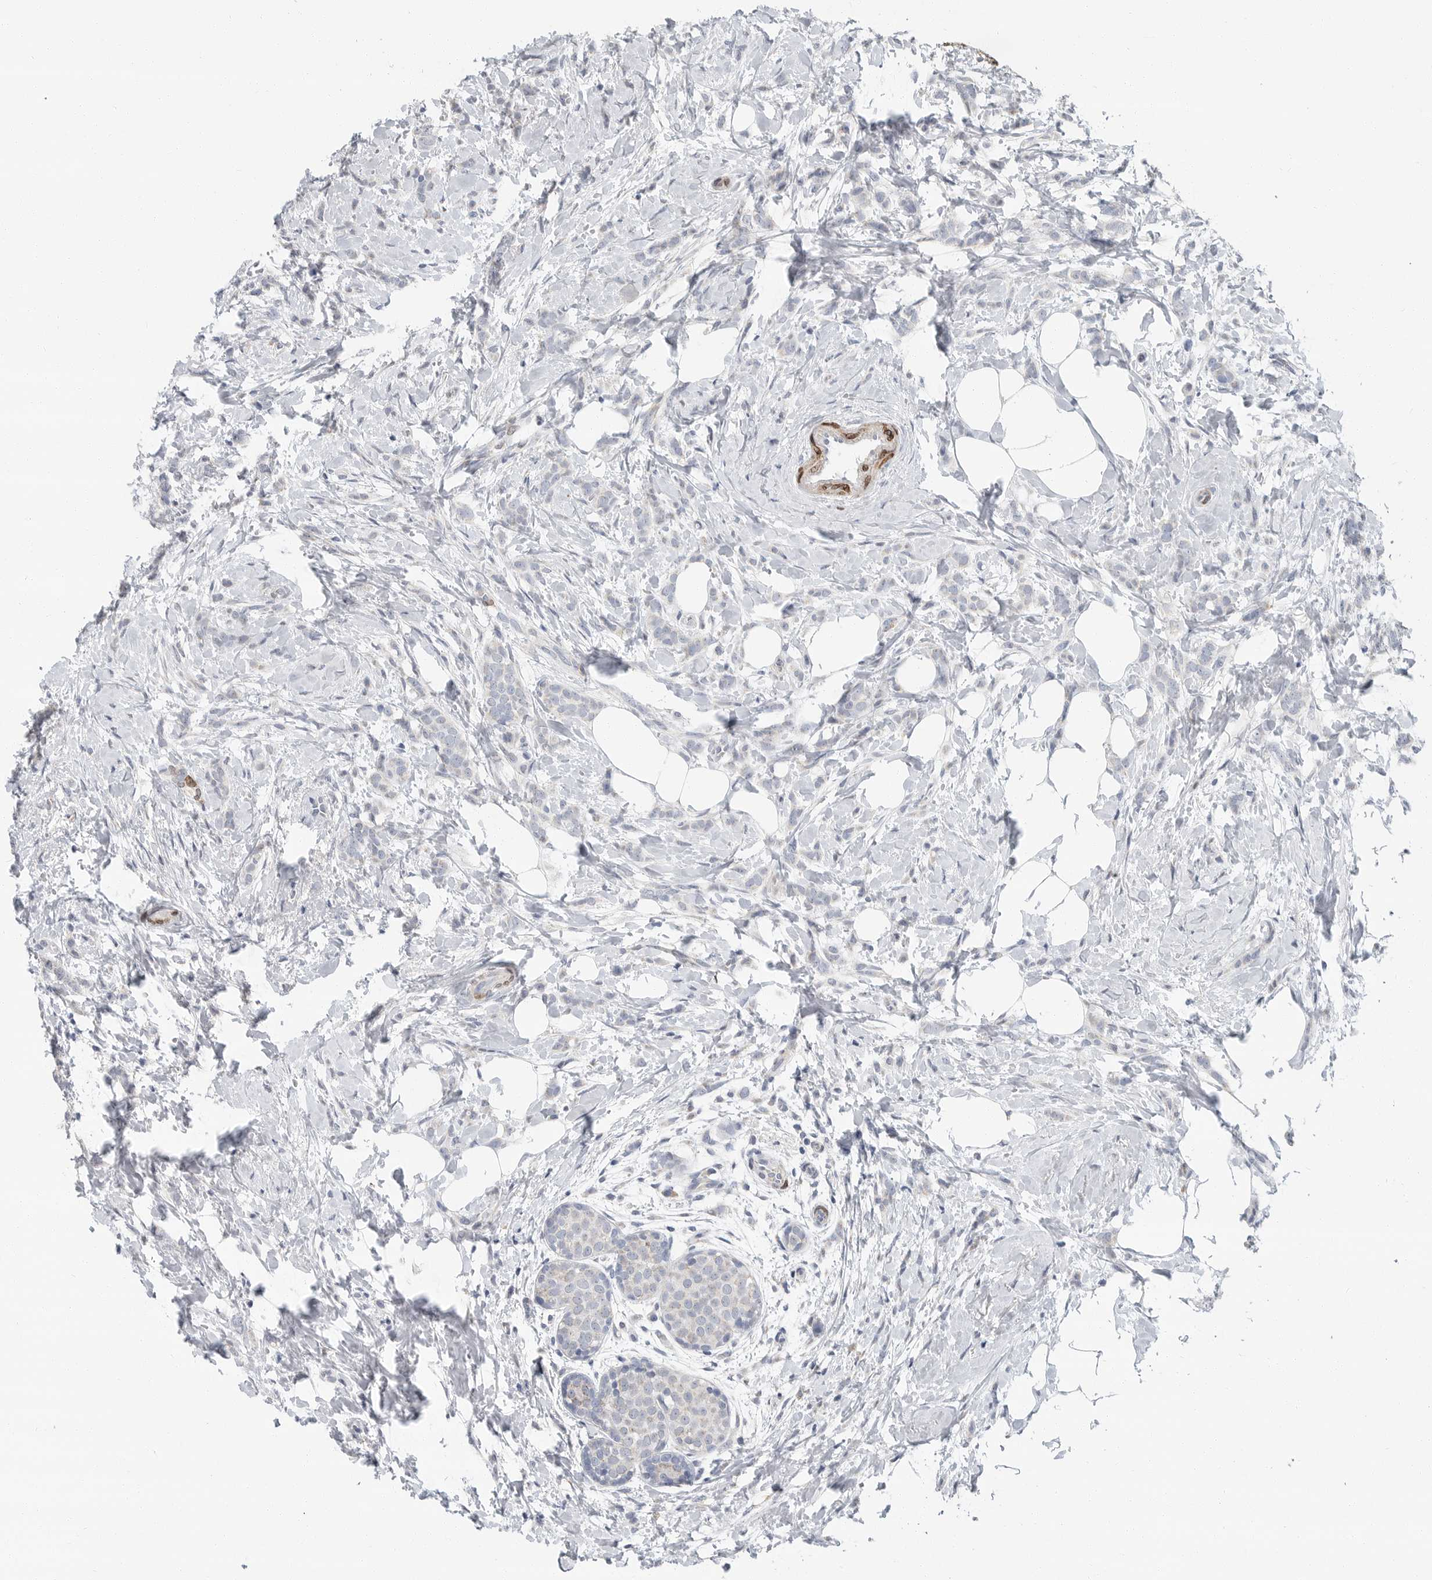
{"staining": {"intensity": "negative", "quantity": "none", "location": "none"}, "tissue": "breast cancer", "cell_type": "Tumor cells", "image_type": "cancer", "snomed": [{"axis": "morphology", "description": "Lobular carcinoma, in situ"}, {"axis": "morphology", "description": "Lobular carcinoma"}, {"axis": "topography", "description": "Breast"}], "caption": "High magnification brightfield microscopy of breast lobular carcinoma stained with DAB (brown) and counterstained with hematoxylin (blue): tumor cells show no significant staining. Nuclei are stained in blue.", "gene": "PLN", "patient": {"sex": "female", "age": 41}}